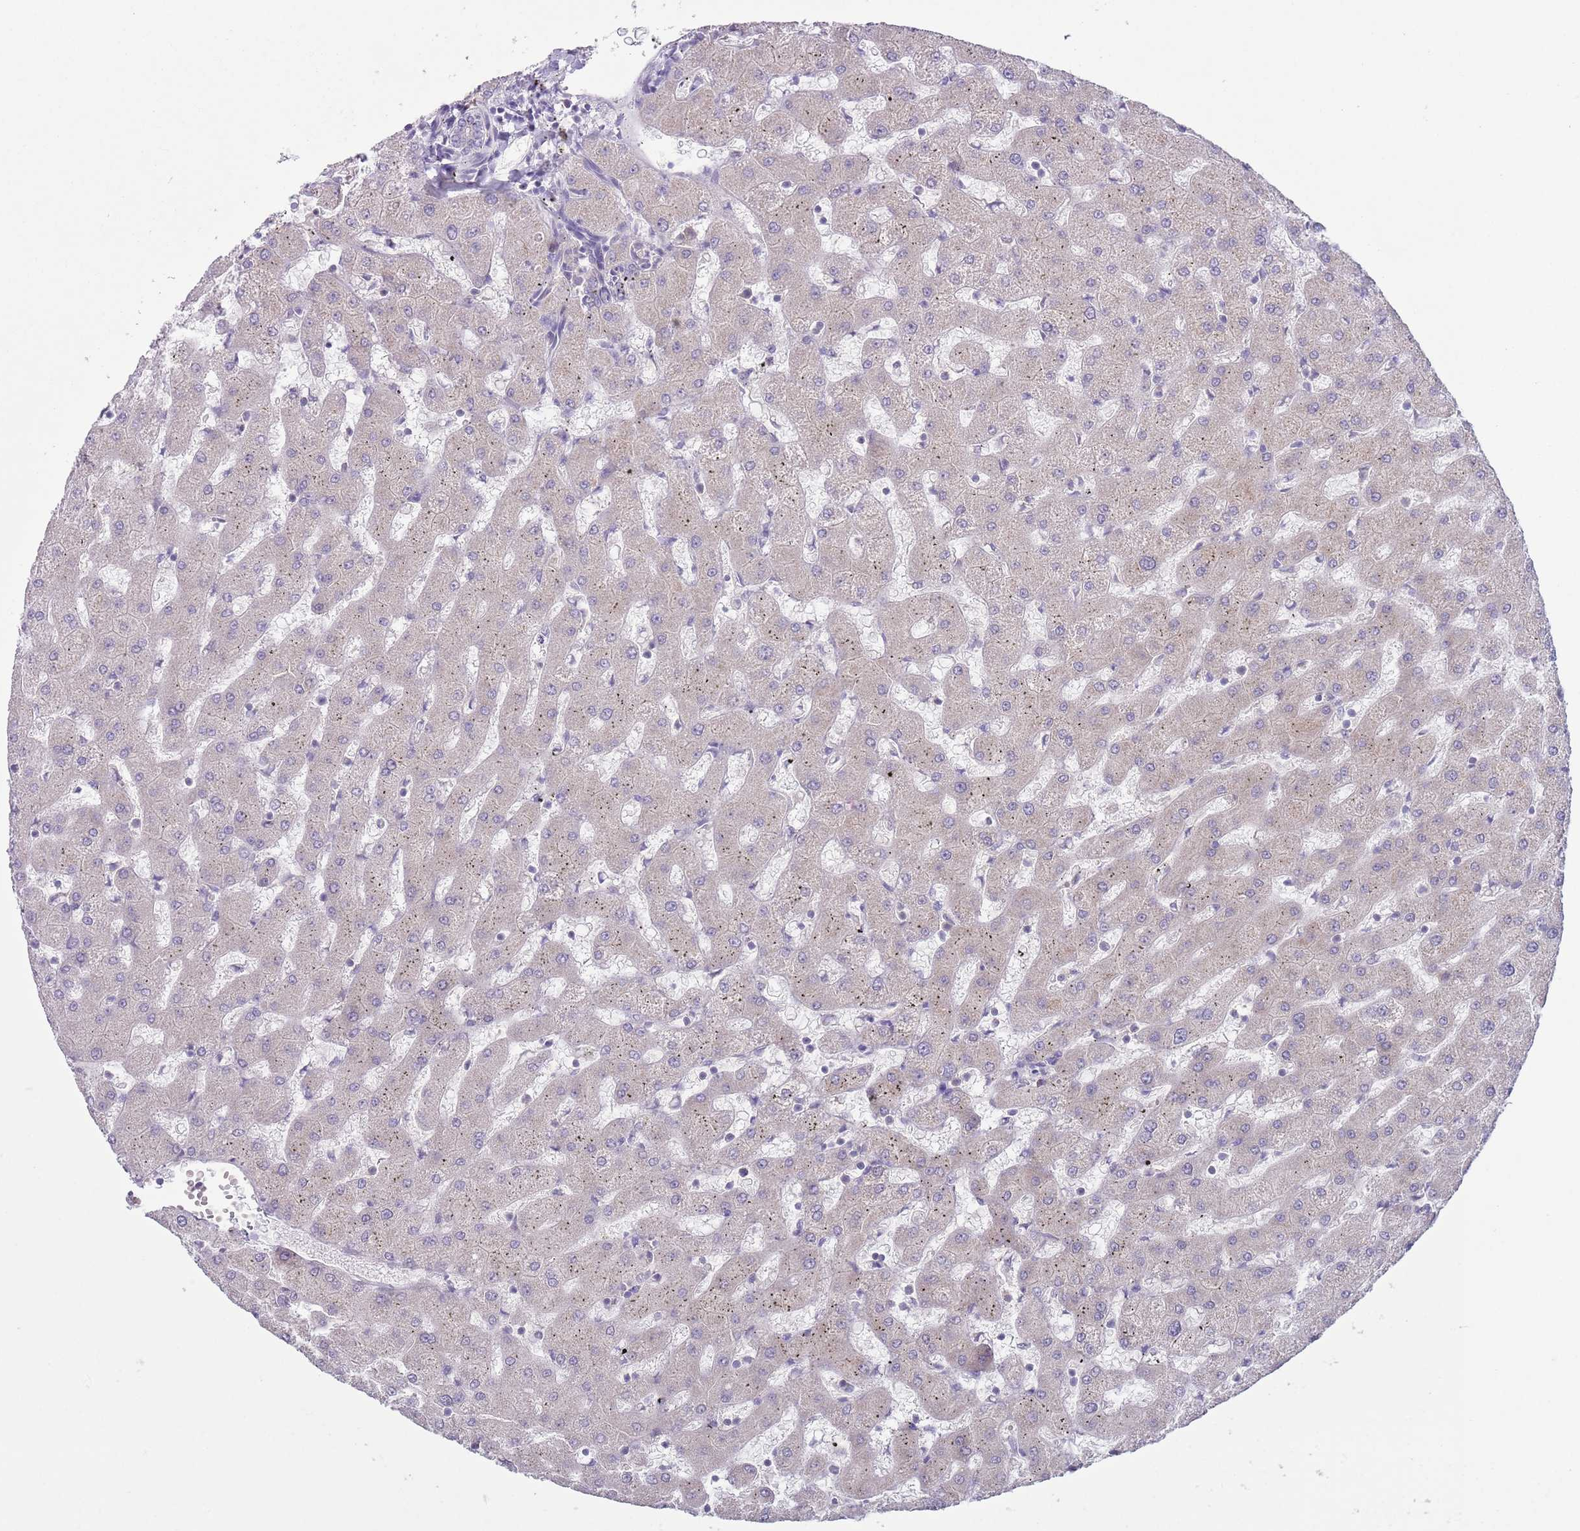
{"staining": {"intensity": "negative", "quantity": "none", "location": "none"}, "tissue": "liver", "cell_type": "Cholangiocytes", "image_type": "normal", "snomed": [{"axis": "morphology", "description": "Normal tissue, NOS"}, {"axis": "topography", "description": "Liver"}], "caption": "Immunohistochemistry micrograph of unremarkable liver: human liver stained with DAB reveals no significant protein staining in cholangiocytes. Nuclei are stained in blue.", "gene": "COPE", "patient": {"sex": "female", "age": 63}}